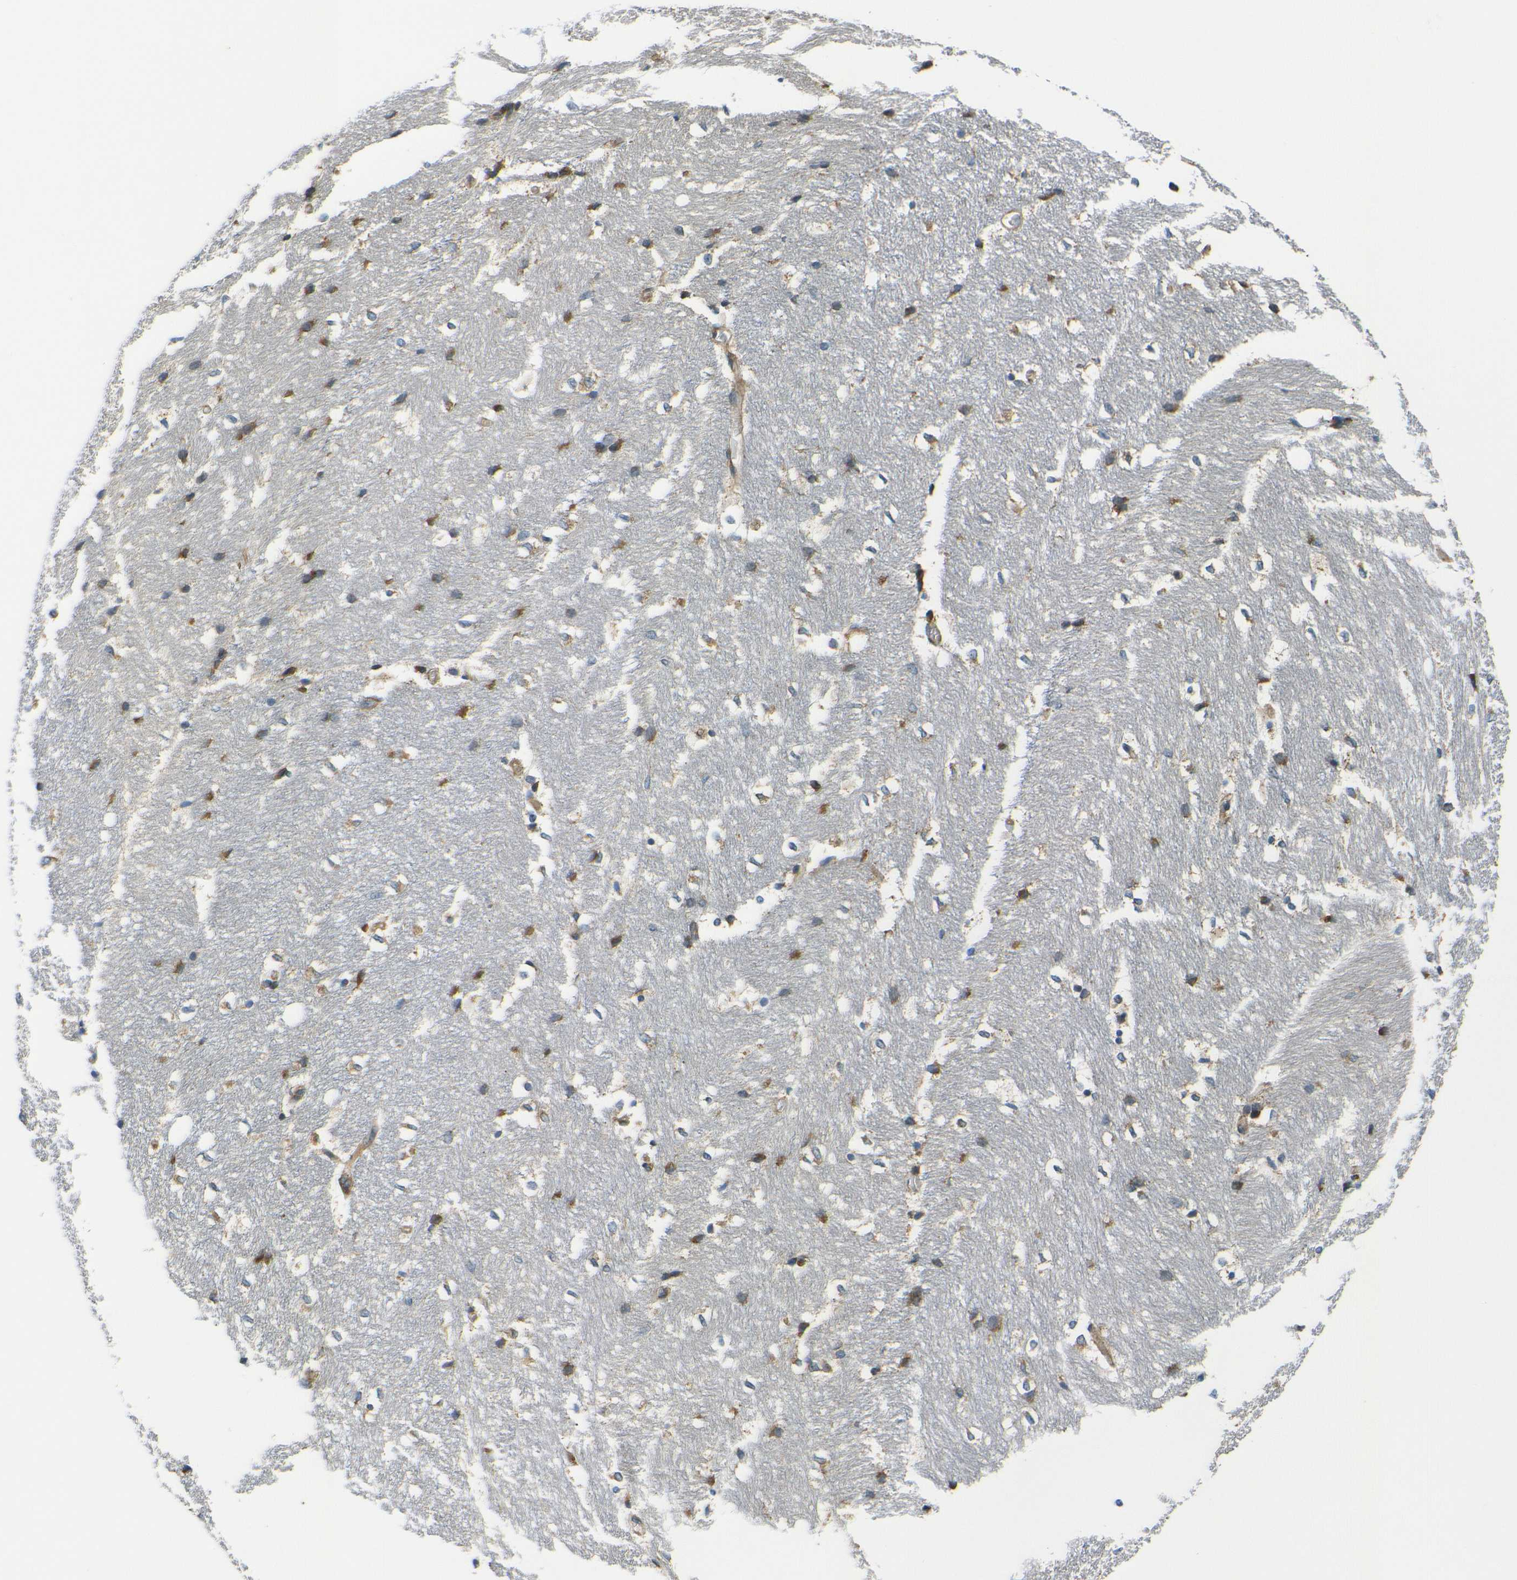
{"staining": {"intensity": "moderate", "quantity": "25%-75%", "location": "cytoplasmic/membranous"}, "tissue": "hippocampus", "cell_type": "Glial cells", "image_type": "normal", "snomed": [{"axis": "morphology", "description": "Normal tissue, NOS"}, {"axis": "topography", "description": "Hippocampus"}], "caption": "Moderate cytoplasmic/membranous staining for a protein is identified in about 25%-75% of glial cells of benign hippocampus using IHC.", "gene": "RPSA", "patient": {"sex": "female", "age": 19}}